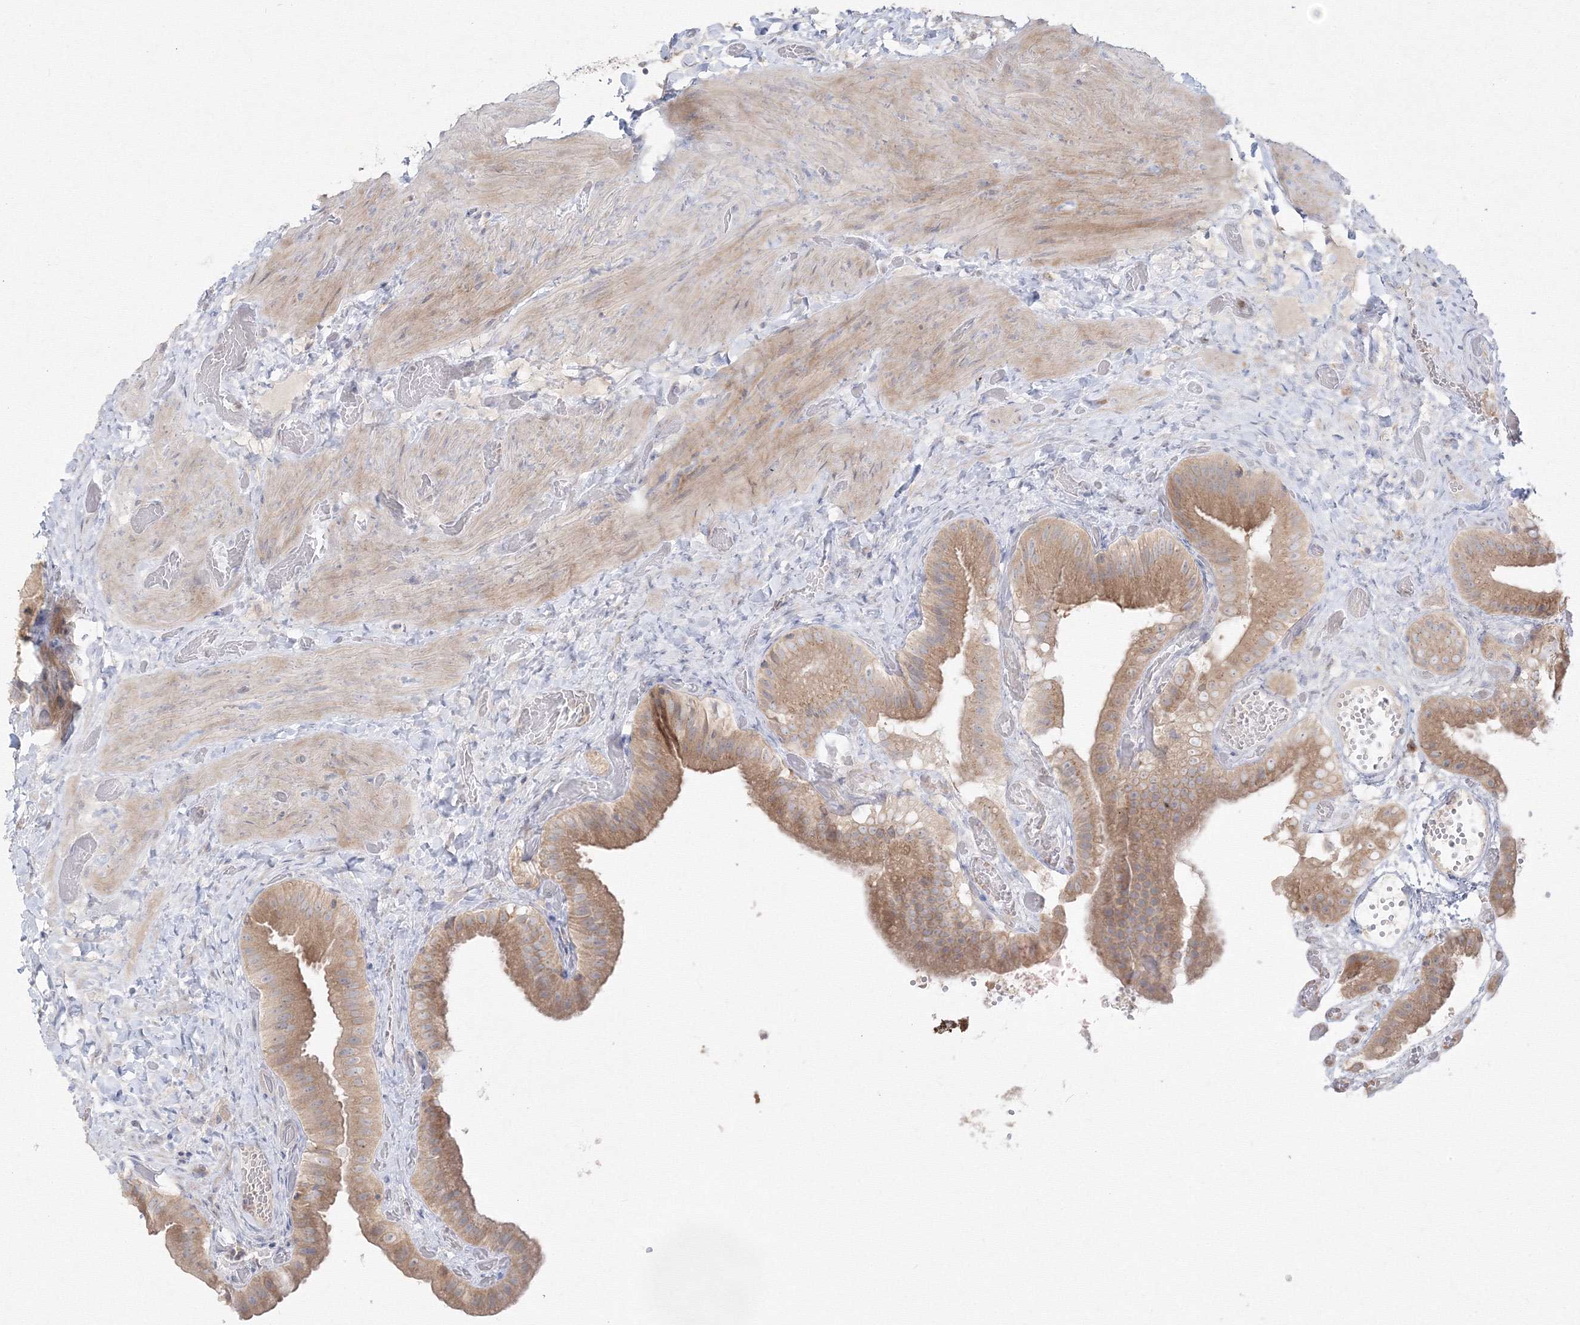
{"staining": {"intensity": "moderate", "quantity": ">75%", "location": "cytoplasmic/membranous"}, "tissue": "gallbladder", "cell_type": "Glandular cells", "image_type": "normal", "snomed": [{"axis": "morphology", "description": "Normal tissue, NOS"}, {"axis": "topography", "description": "Gallbladder"}], "caption": "Immunohistochemical staining of unremarkable human gallbladder shows moderate cytoplasmic/membranous protein expression in about >75% of glandular cells. The staining was performed using DAB to visualize the protein expression in brown, while the nuclei were stained in blue with hematoxylin (Magnification: 20x).", "gene": "FBXL8", "patient": {"sex": "female", "age": 64}}